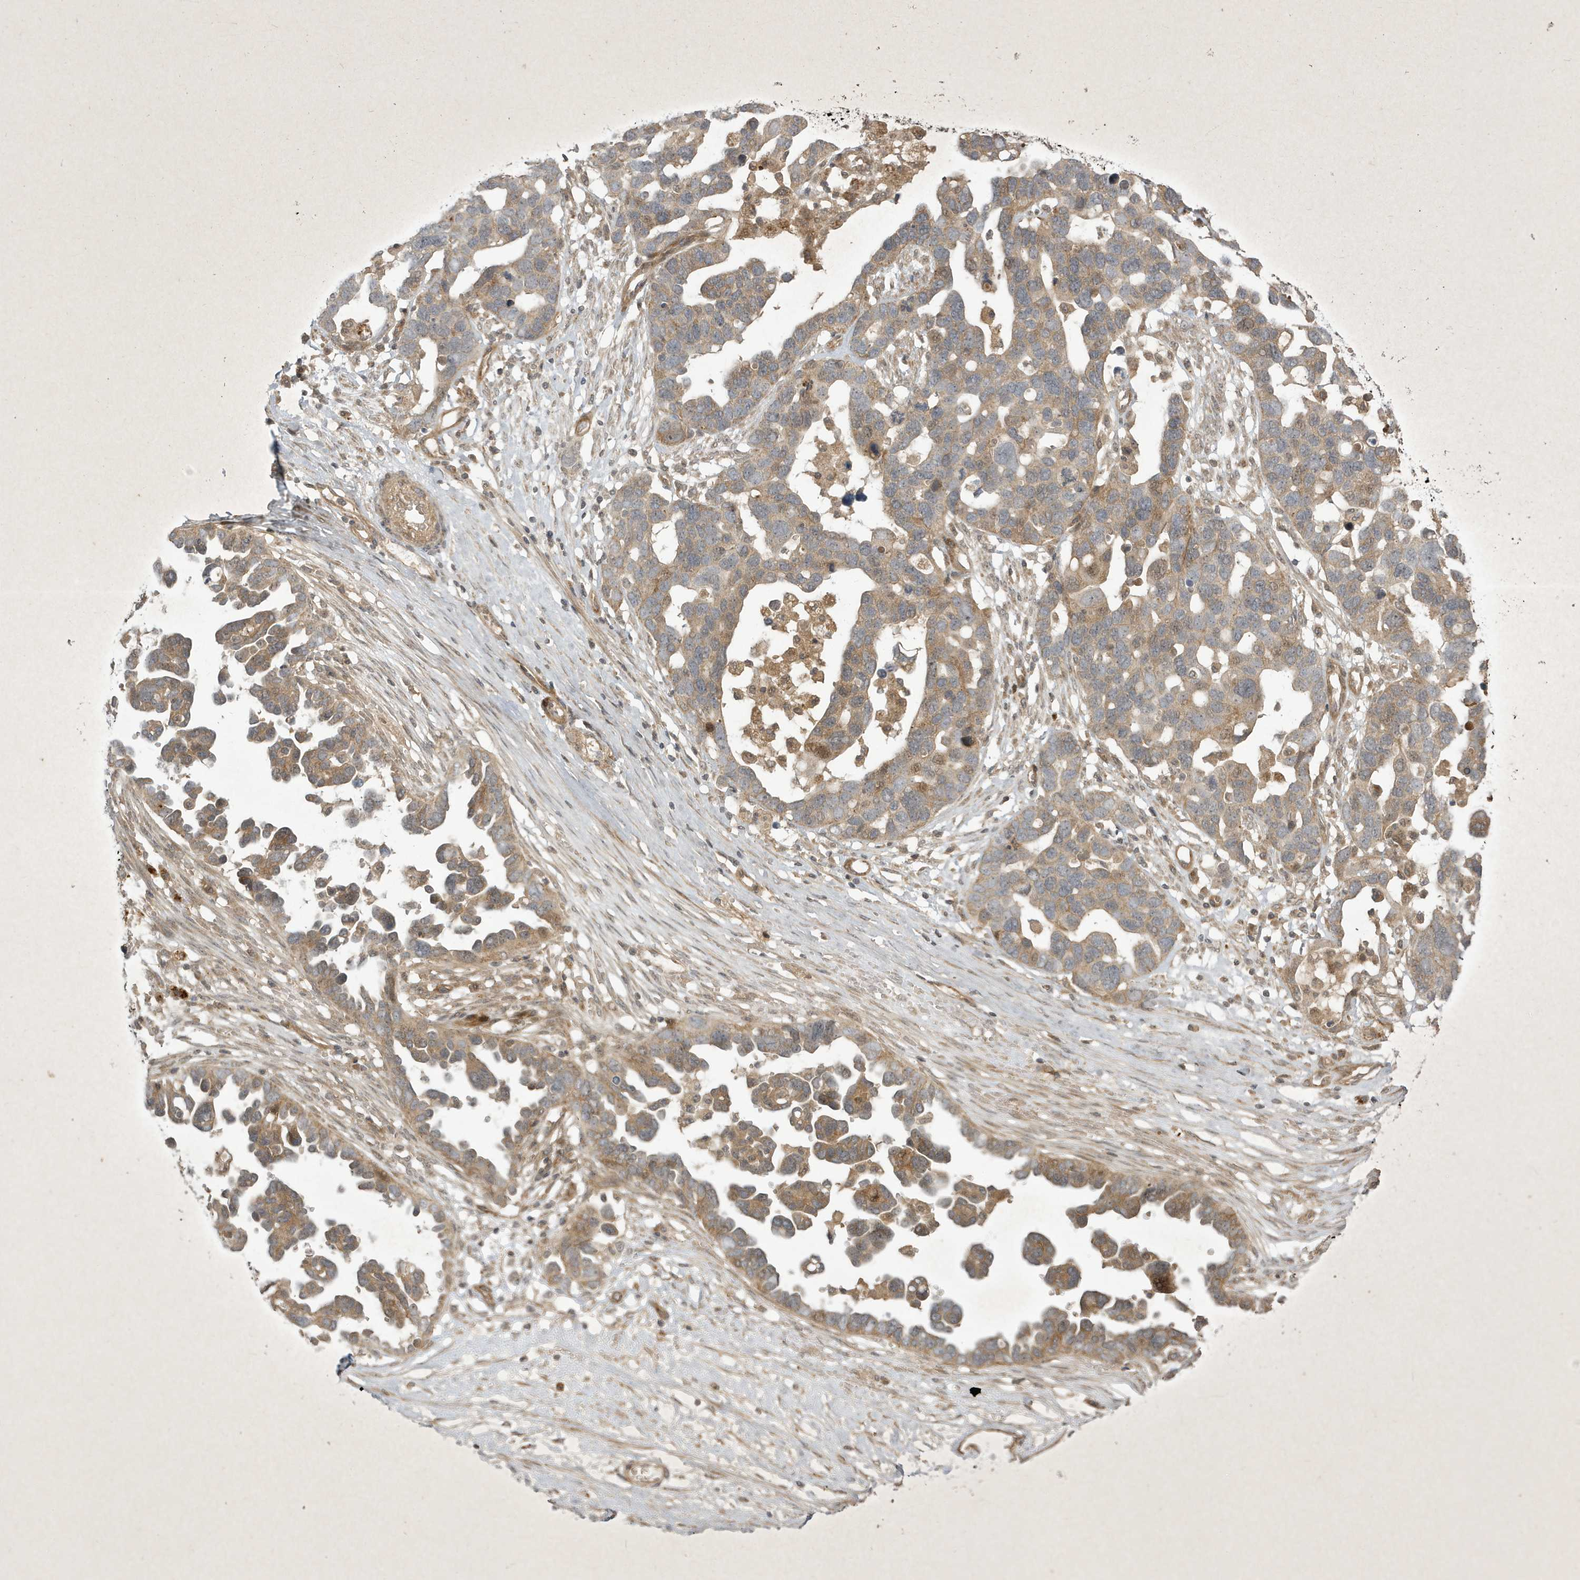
{"staining": {"intensity": "weak", "quantity": ">75%", "location": "cytoplasmic/membranous"}, "tissue": "ovarian cancer", "cell_type": "Tumor cells", "image_type": "cancer", "snomed": [{"axis": "morphology", "description": "Cystadenocarcinoma, serous, NOS"}, {"axis": "topography", "description": "Ovary"}], "caption": "The photomicrograph reveals immunohistochemical staining of ovarian serous cystadenocarcinoma. There is weak cytoplasmic/membranous staining is seen in about >75% of tumor cells.", "gene": "FAM83C", "patient": {"sex": "female", "age": 54}}